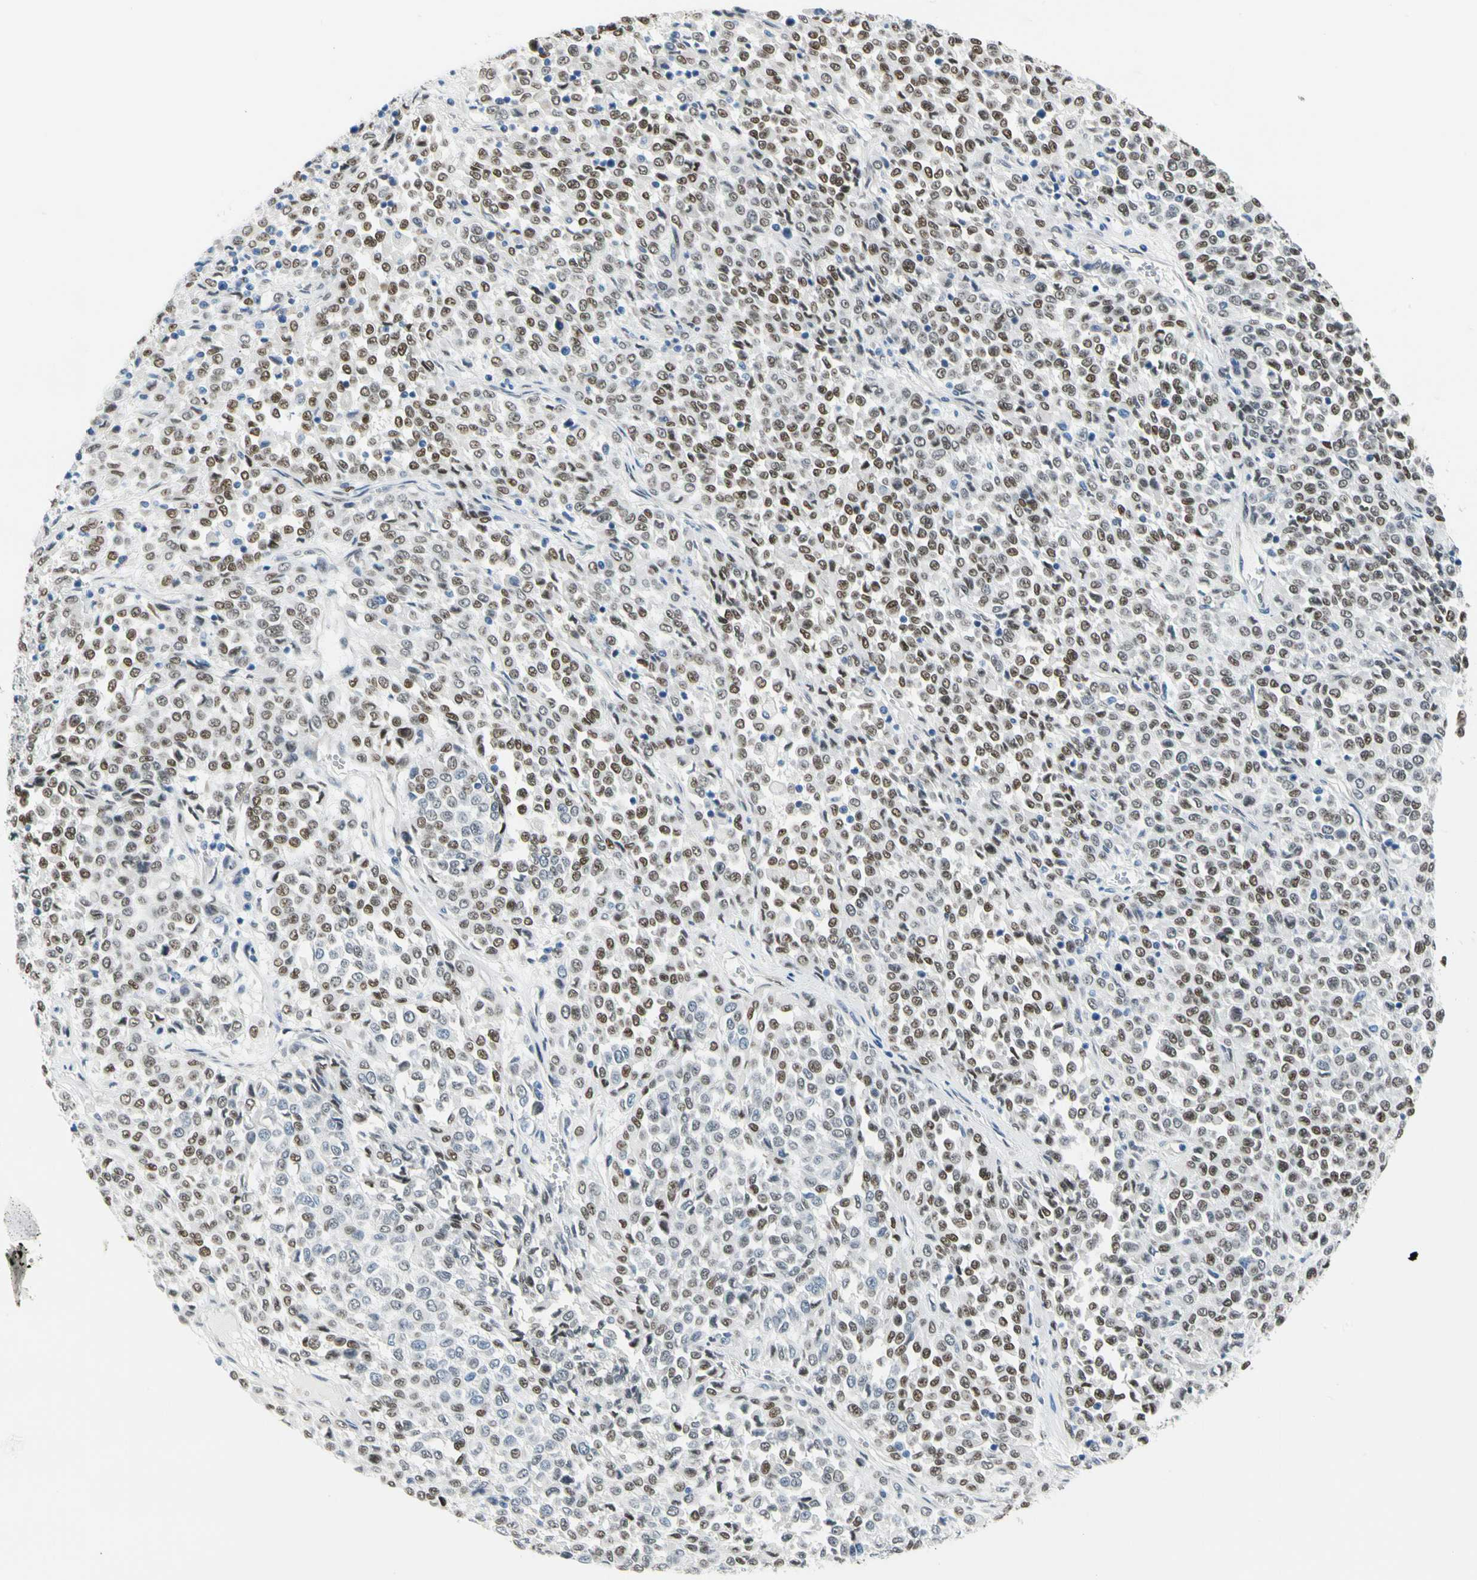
{"staining": {"intensity": "weak", "quantity": ">75%", "location": "nuclear"}, "tissue": "melanoma", "cell_type": "Tumor cells", "image_type": "cancer", "snomed": [{"axis": "morphology", "description": "Malignant melanoma, Metastatic site"}, {"axis": "topography", "description": "Pancreas"}], "caption": "Weak nuclear protein expression is present in approximately >75% of tumor cells in melanoma.", "gene": "NFIA", "patient": {"sex": "female", "age": 30}}